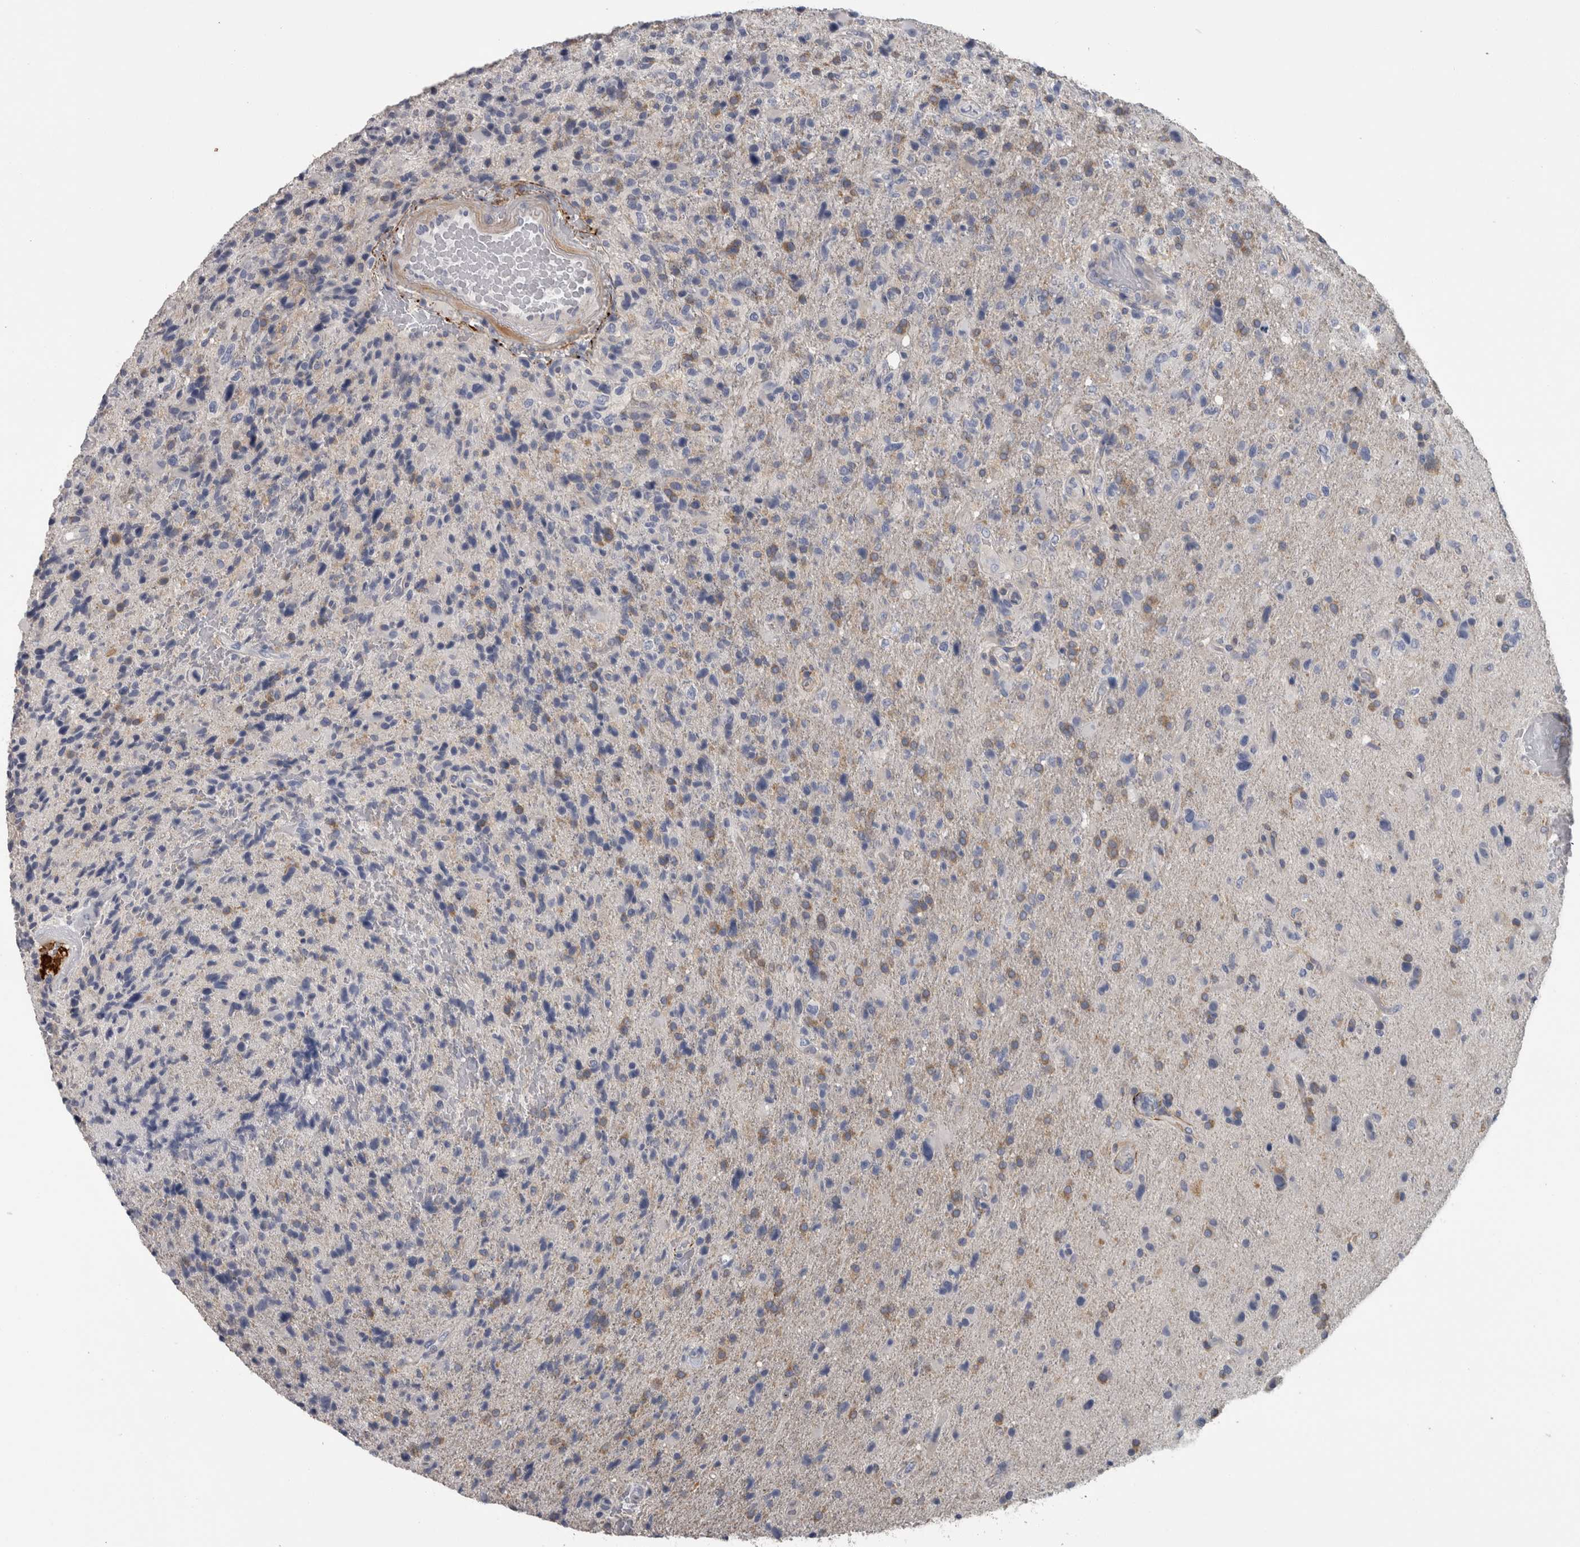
{"staining": {"intensity": "weak", "quantity": "<25%", "location": "cytoplasmic/membranous"}, "tissue": "glioma", "cell_type": "Tumor cells", "image_type": "cancer", "snomed": [{"axis": "morphology", "description": "Glioma, malignant, High grade"}, {"axis": "topography", "description": "Brain"}], "caption": "Immunohistochemical staining of glioma reveals no significant positivity in tumor cells.", "gene": "EFEMP2", "patient": {"sex": "male", "age": 72}}